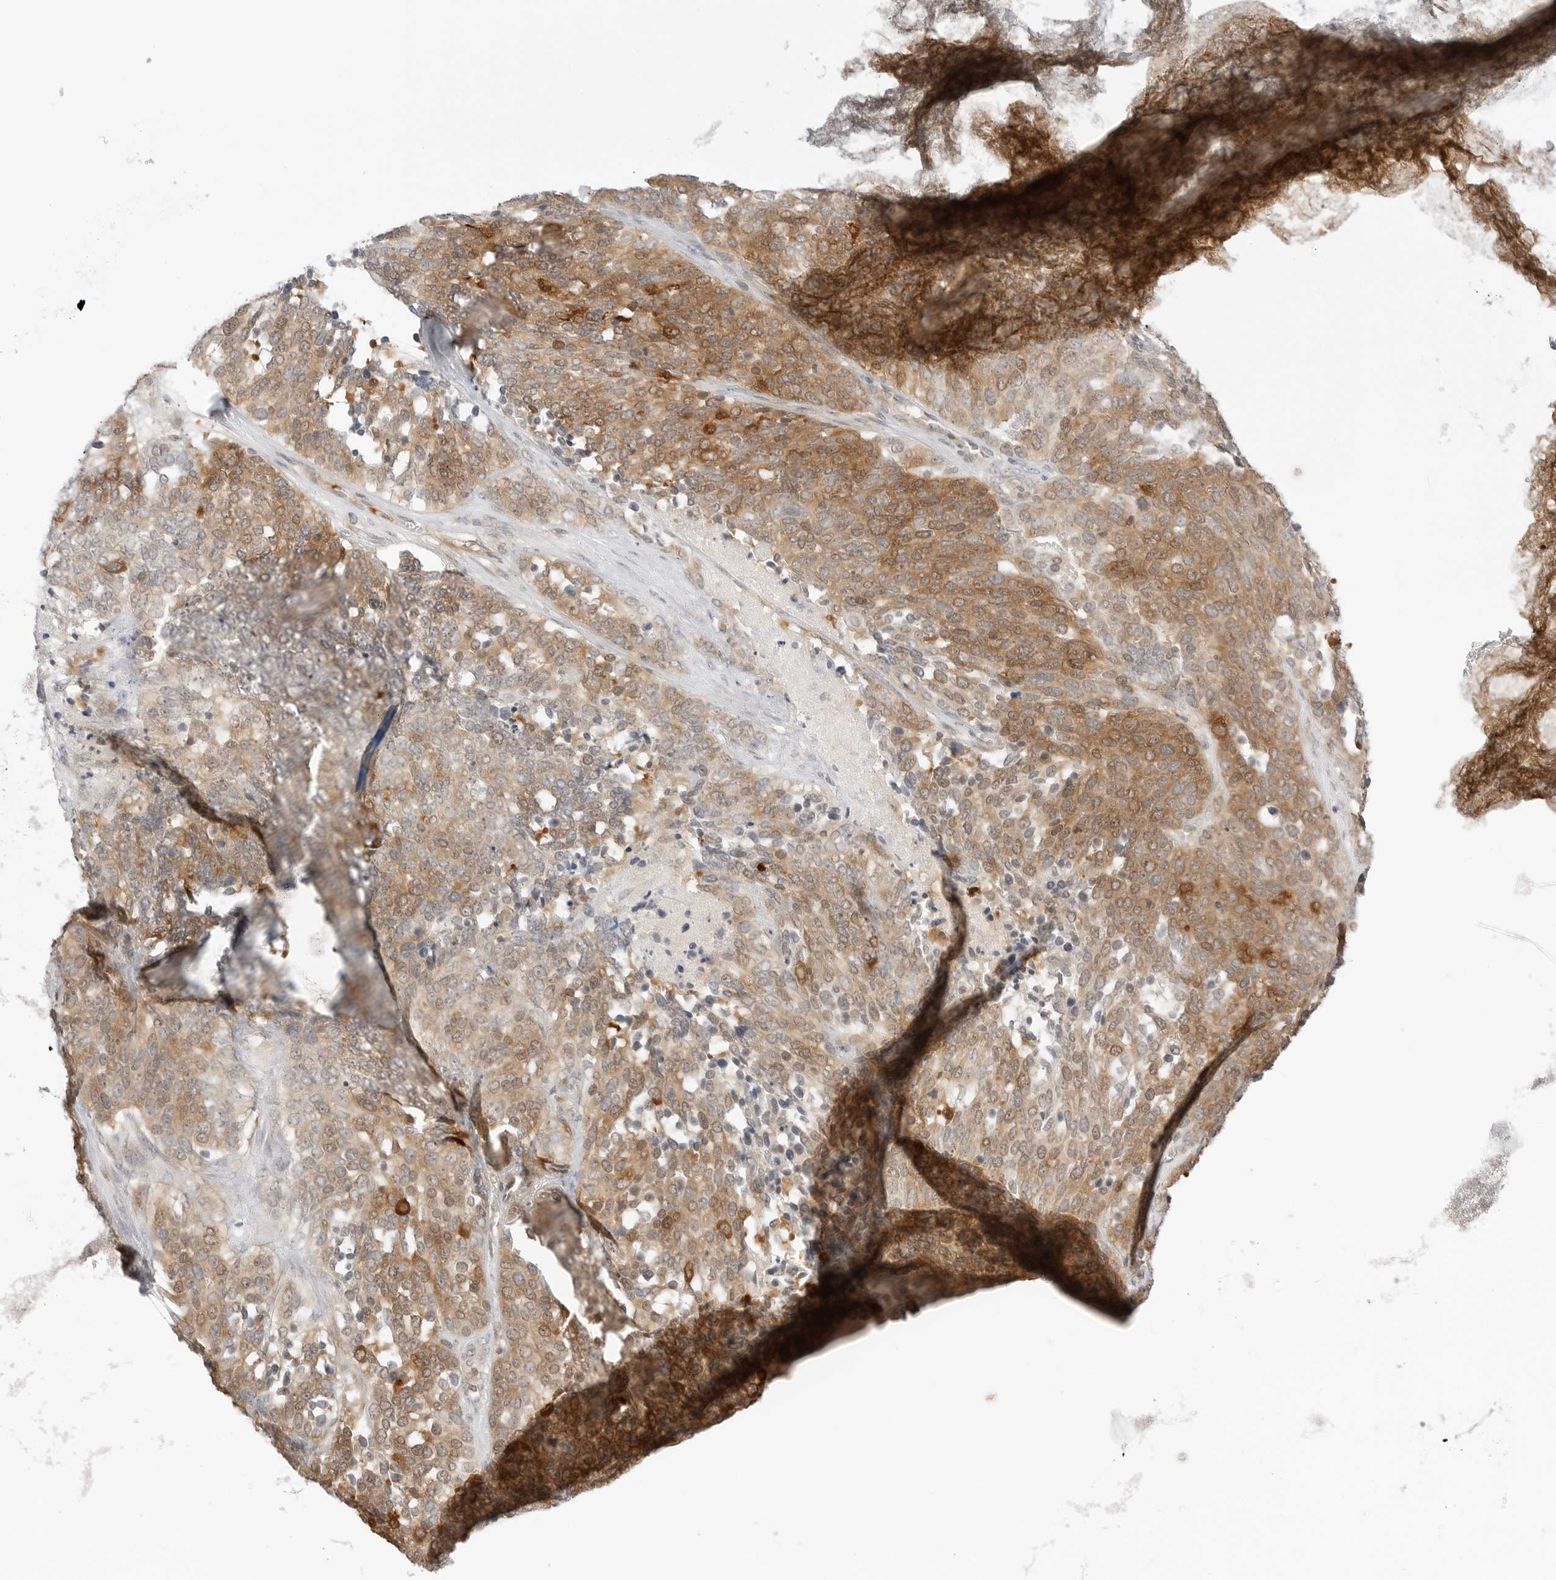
{"staining": {"intensity": "moderate", "quantity": ">75%", "location": "cytoplasmic/membranous"}, "tissue": "ovarian cancer", "cell_type": "Tumor cells", "image_type": "cancer", "snomed": [{"axis": "morphology", "description": "Cystadenocarcinoma, serous, NOS"}, {"axis": "topography", "description": "Ovary"}], "caption": "A brown stain labels moderate cytoplasmic/membranous expression of a protein in human ovarian serous cystadenocarcinoma tumor cells. The protein of interest is stained brown, and the nuclei are stained in blue (DAB IHC with brightfield microscopy, high magnification).", "gene": "NUDC", "patient": {"sex": "female", "age": 44}}